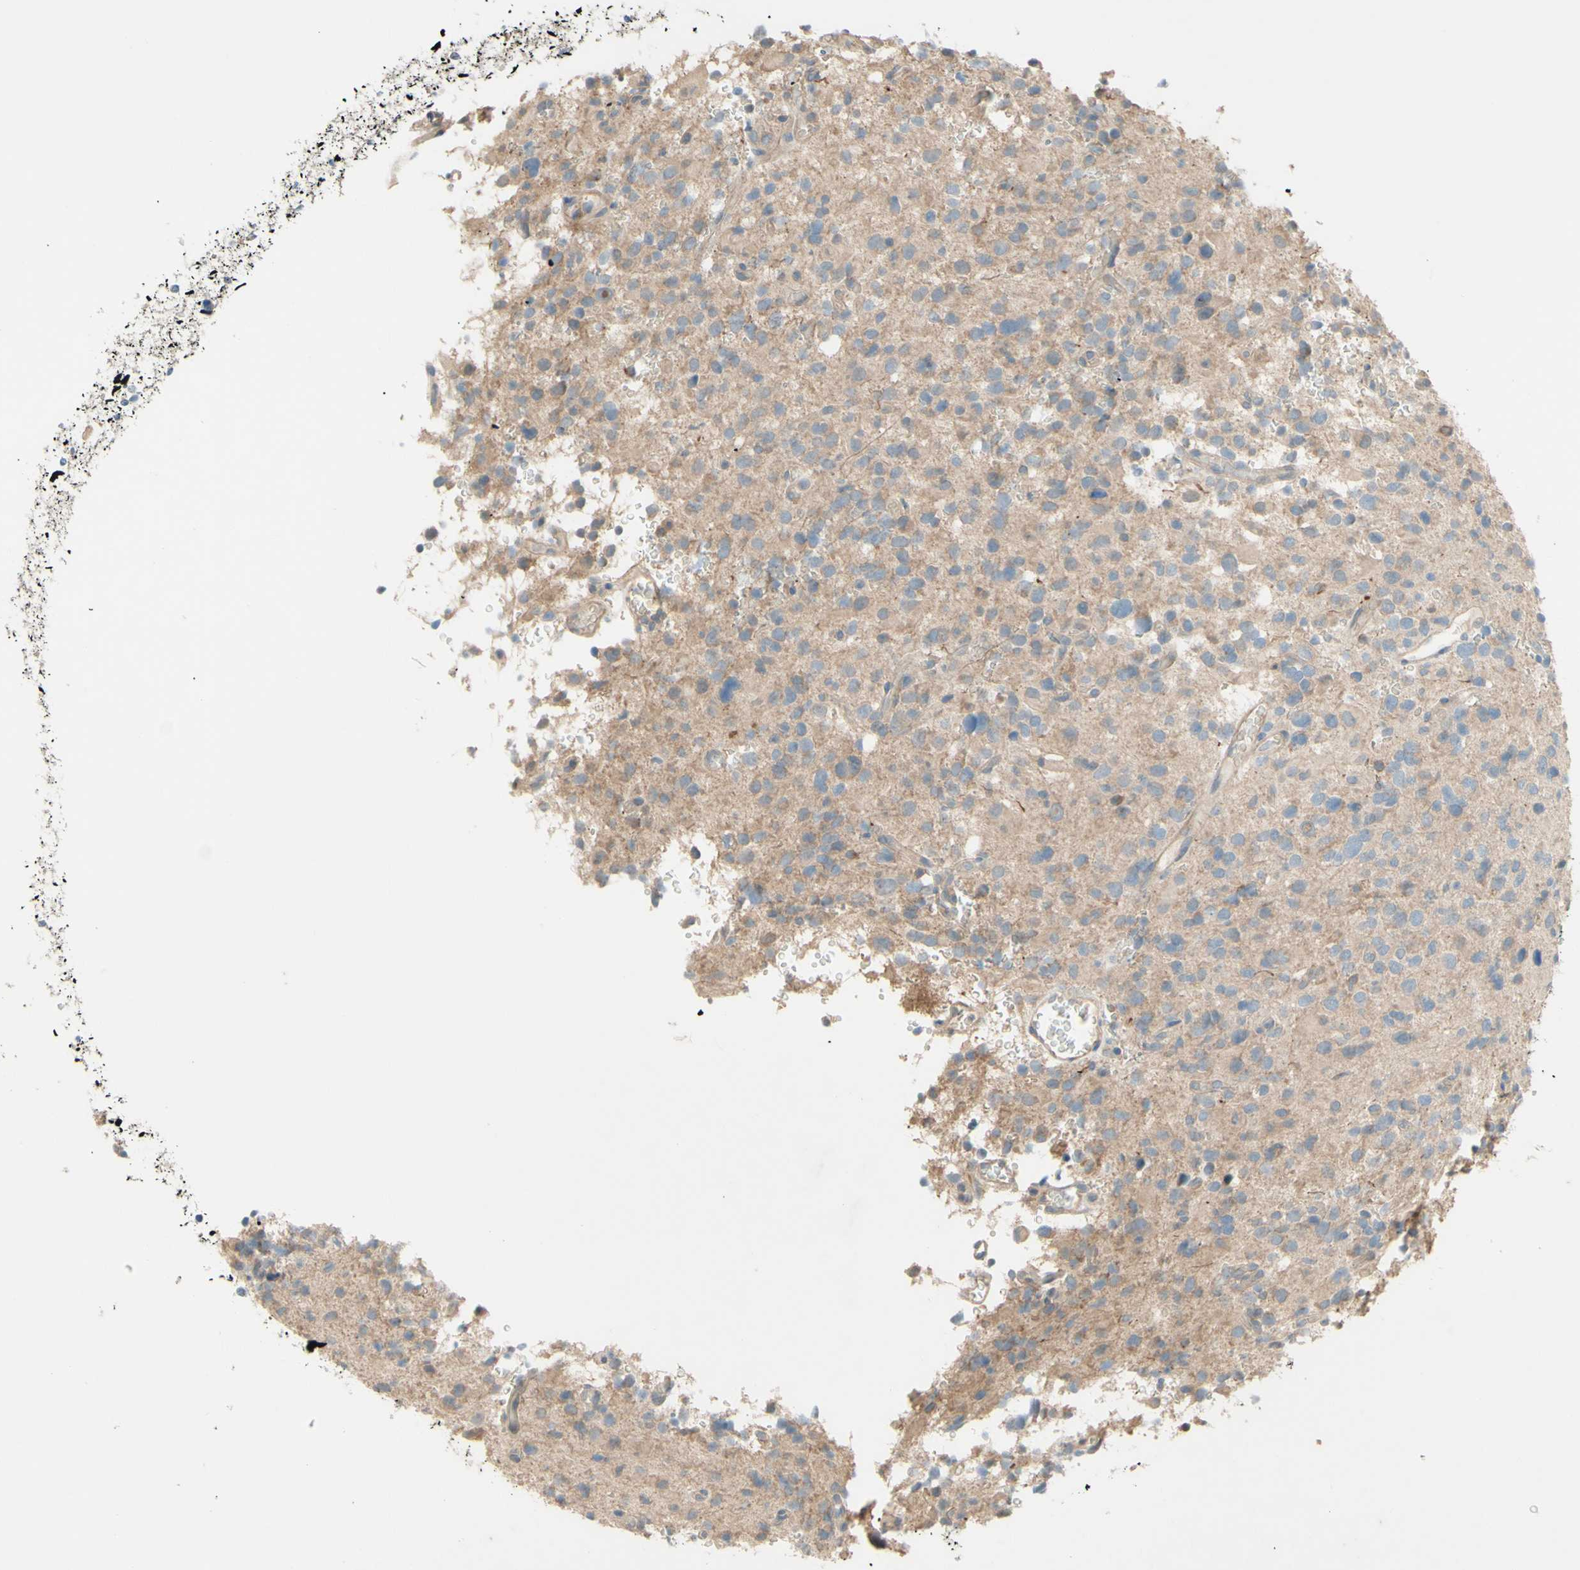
{"staining": {"intensity": "weak", "quantity": "25%-75%", "location": "cytoplasmic/membranous"}, "tissue": "glioma", "cell_type": "Tumor cells", "image_type": "cancer", "snomed": [{"axis": "morphology", "description": "Glioma, malignant, High grade"}, {"axis": "topography", "description": "Brain"}], "caption": "Immunohistochemical staining of human malignant glioma (high-grade) exhibits weak cytoplasmic/membranous protein staining in about 25%-75% of tumor cells. The staining was performed using DAB (3,3'-diaminobenzidine) to visualize the protein expression in brown, while the nuclei were stained in blue with hematoxylin (Magnification: 20x).", "gene": "IL2", "patient": {"sex": "male", "age": 48}}